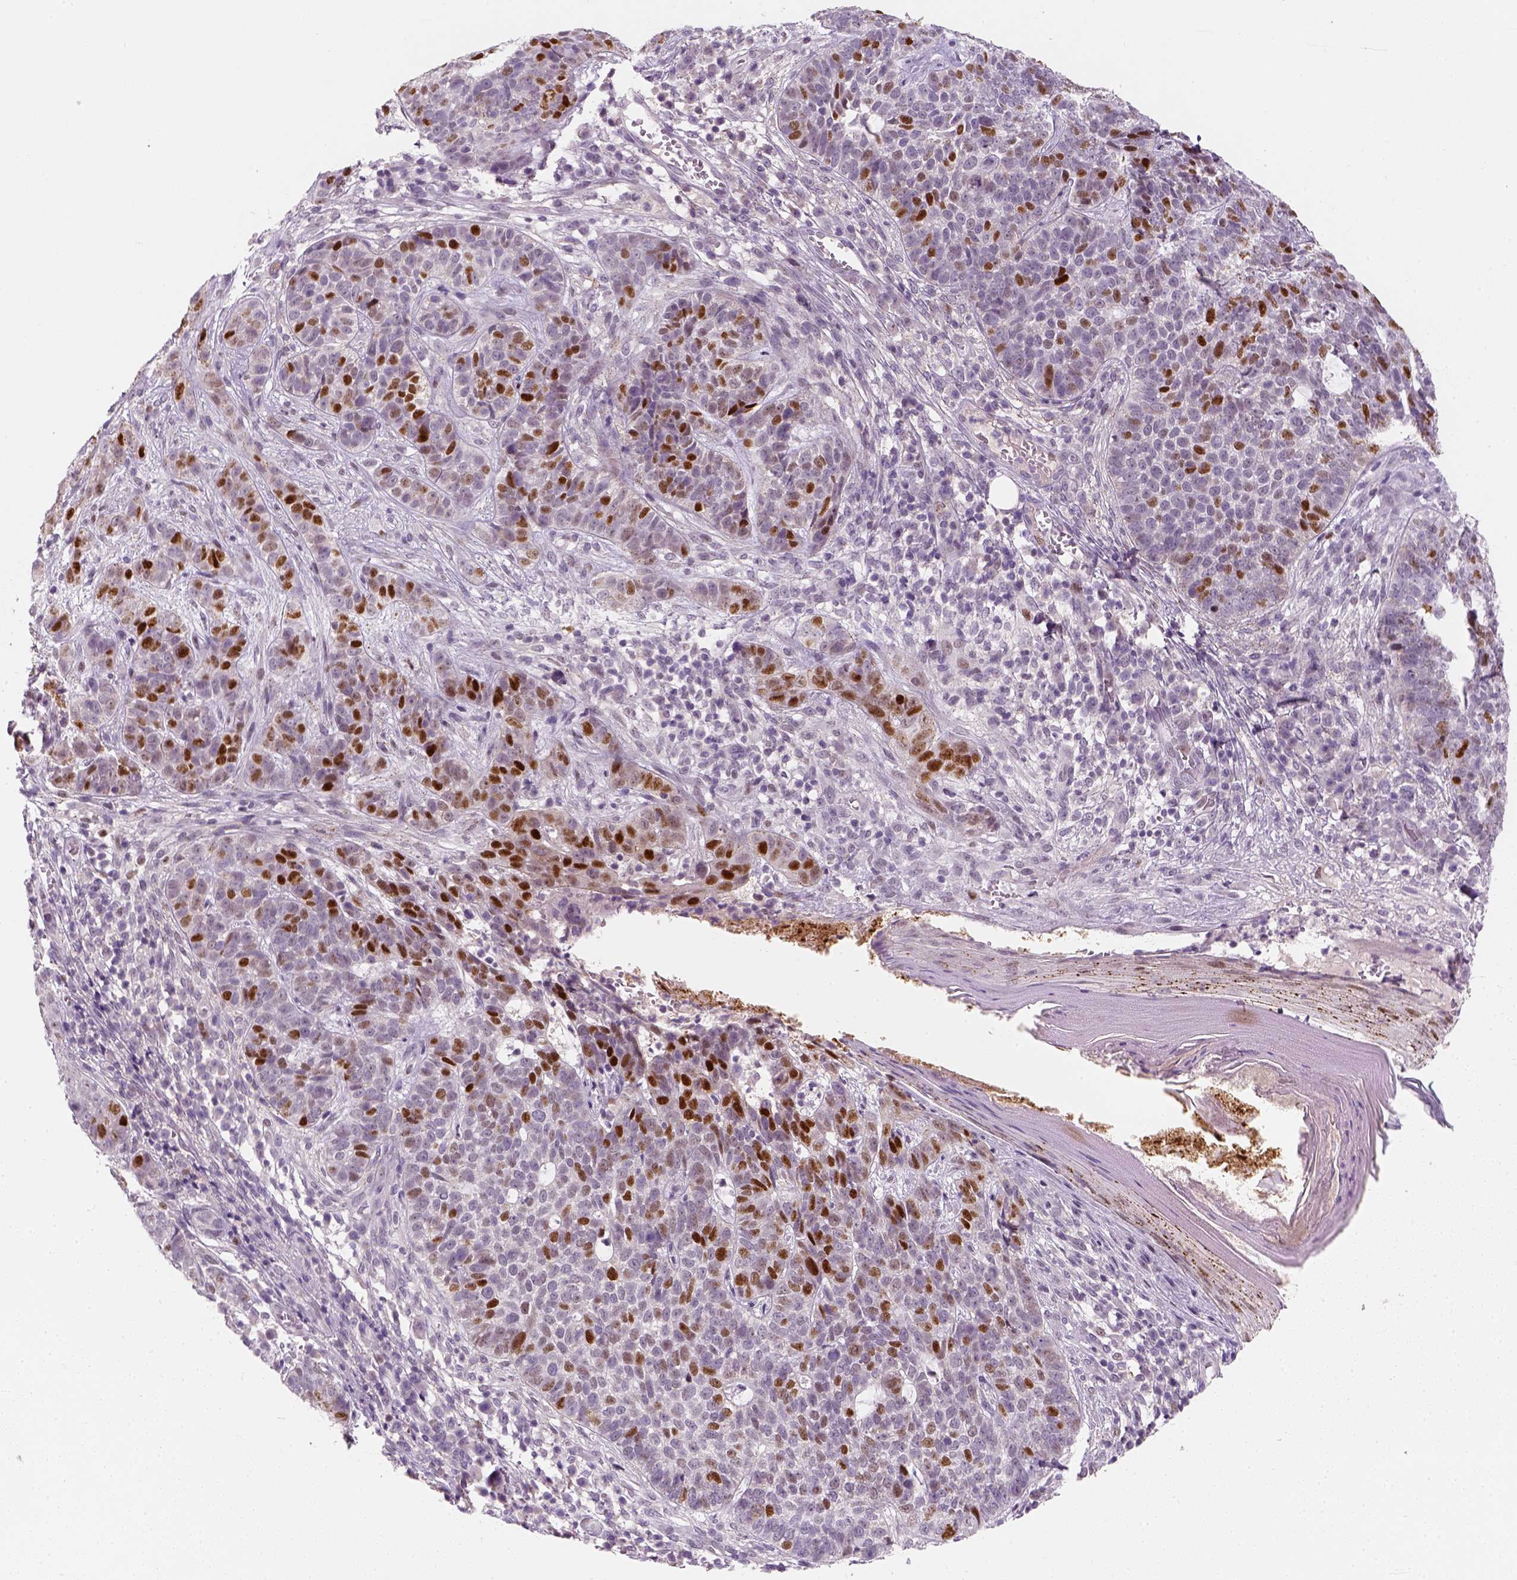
{"staining": {"intensity": "strong", "quantity": "<25%", "location": "nuclear"}, "tissue": "skin cancer", "cell_type": "Tumor cells", "image_type": "cancer", "snomed": [{"axis": "morphology", "description": "Basal cell carcinoma"}, {"axis": "topography", "description": "Skin"}], "caption": "Human basal cell carcinoma (skin) stained with a protein marker reveals strong staining in tumor cells.", "gene": "TP53", "patient": {"sex": "female", "age": 69}}